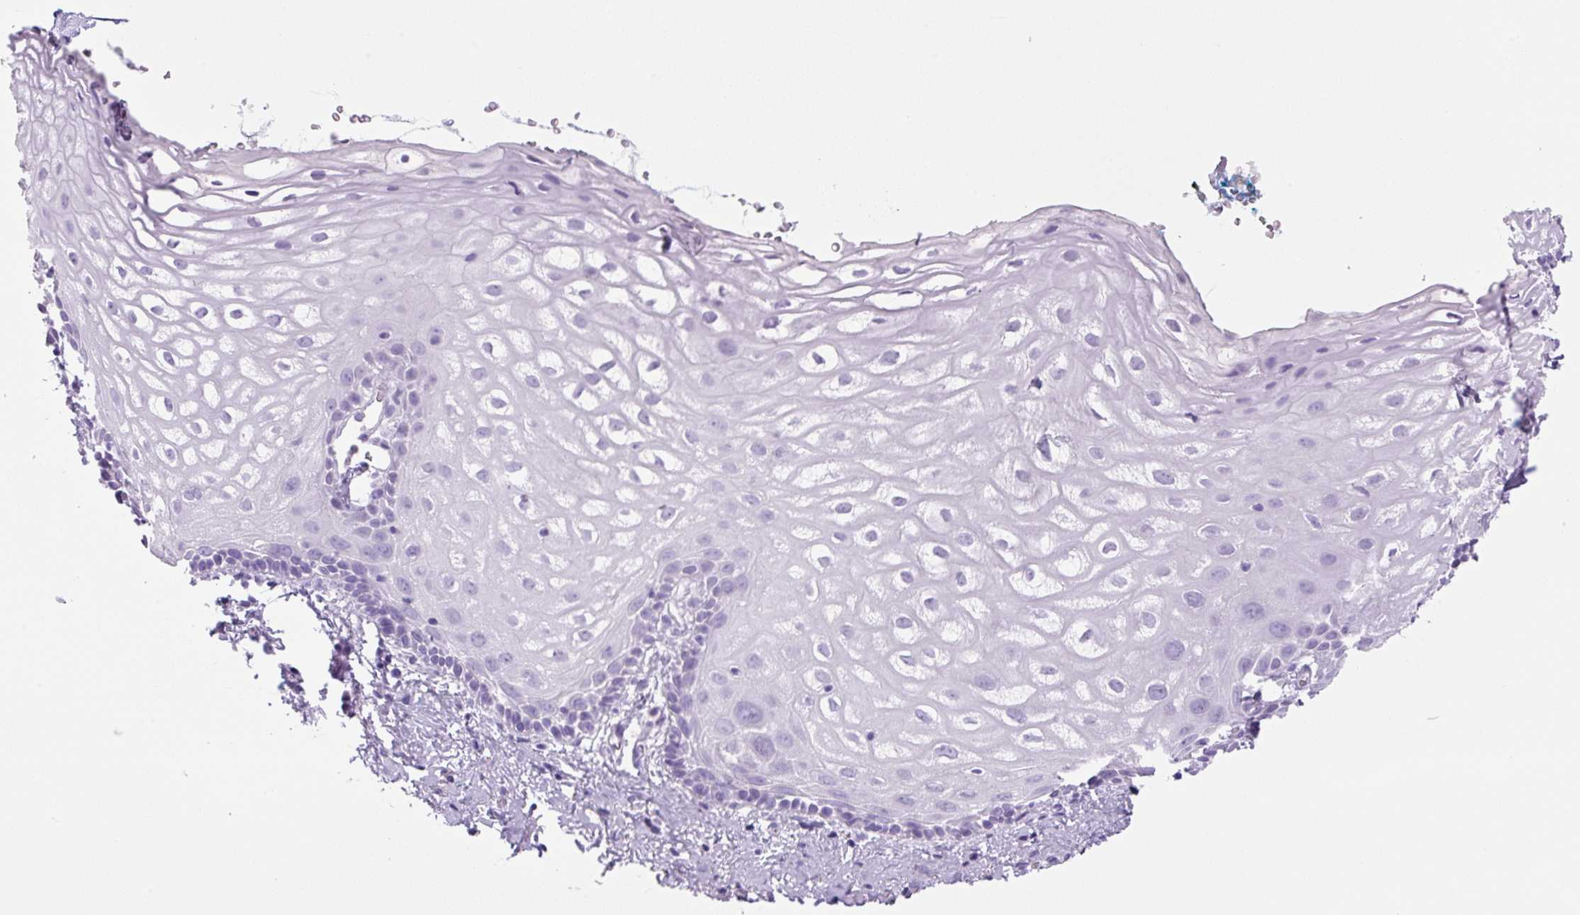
{"staining": {"intensity": "negative", "quantity": "none", "location": "none"}, "tissue": "vagina", "cell_type": "Squamous epithelial cells", "image_type": "normal", "snomed": [{"axis": "morphology", "description": "Normal tissue, NOS"}, {"axis": "morphology", "description": "Adenocarcinoma, NOS"}, {"axis": "topography", "description": "Rectum"}, {"axis": "topography", "description": "Vagina"}, {"axis": "topography", "description": "Peripheral nerve tissue"}], "caption": "Protein analysis of normal vagina exhibits no significant positivity in squamous epithelial cells.", "gene": "PRRT1", "patient": {"sex": "female", "age": 71}}